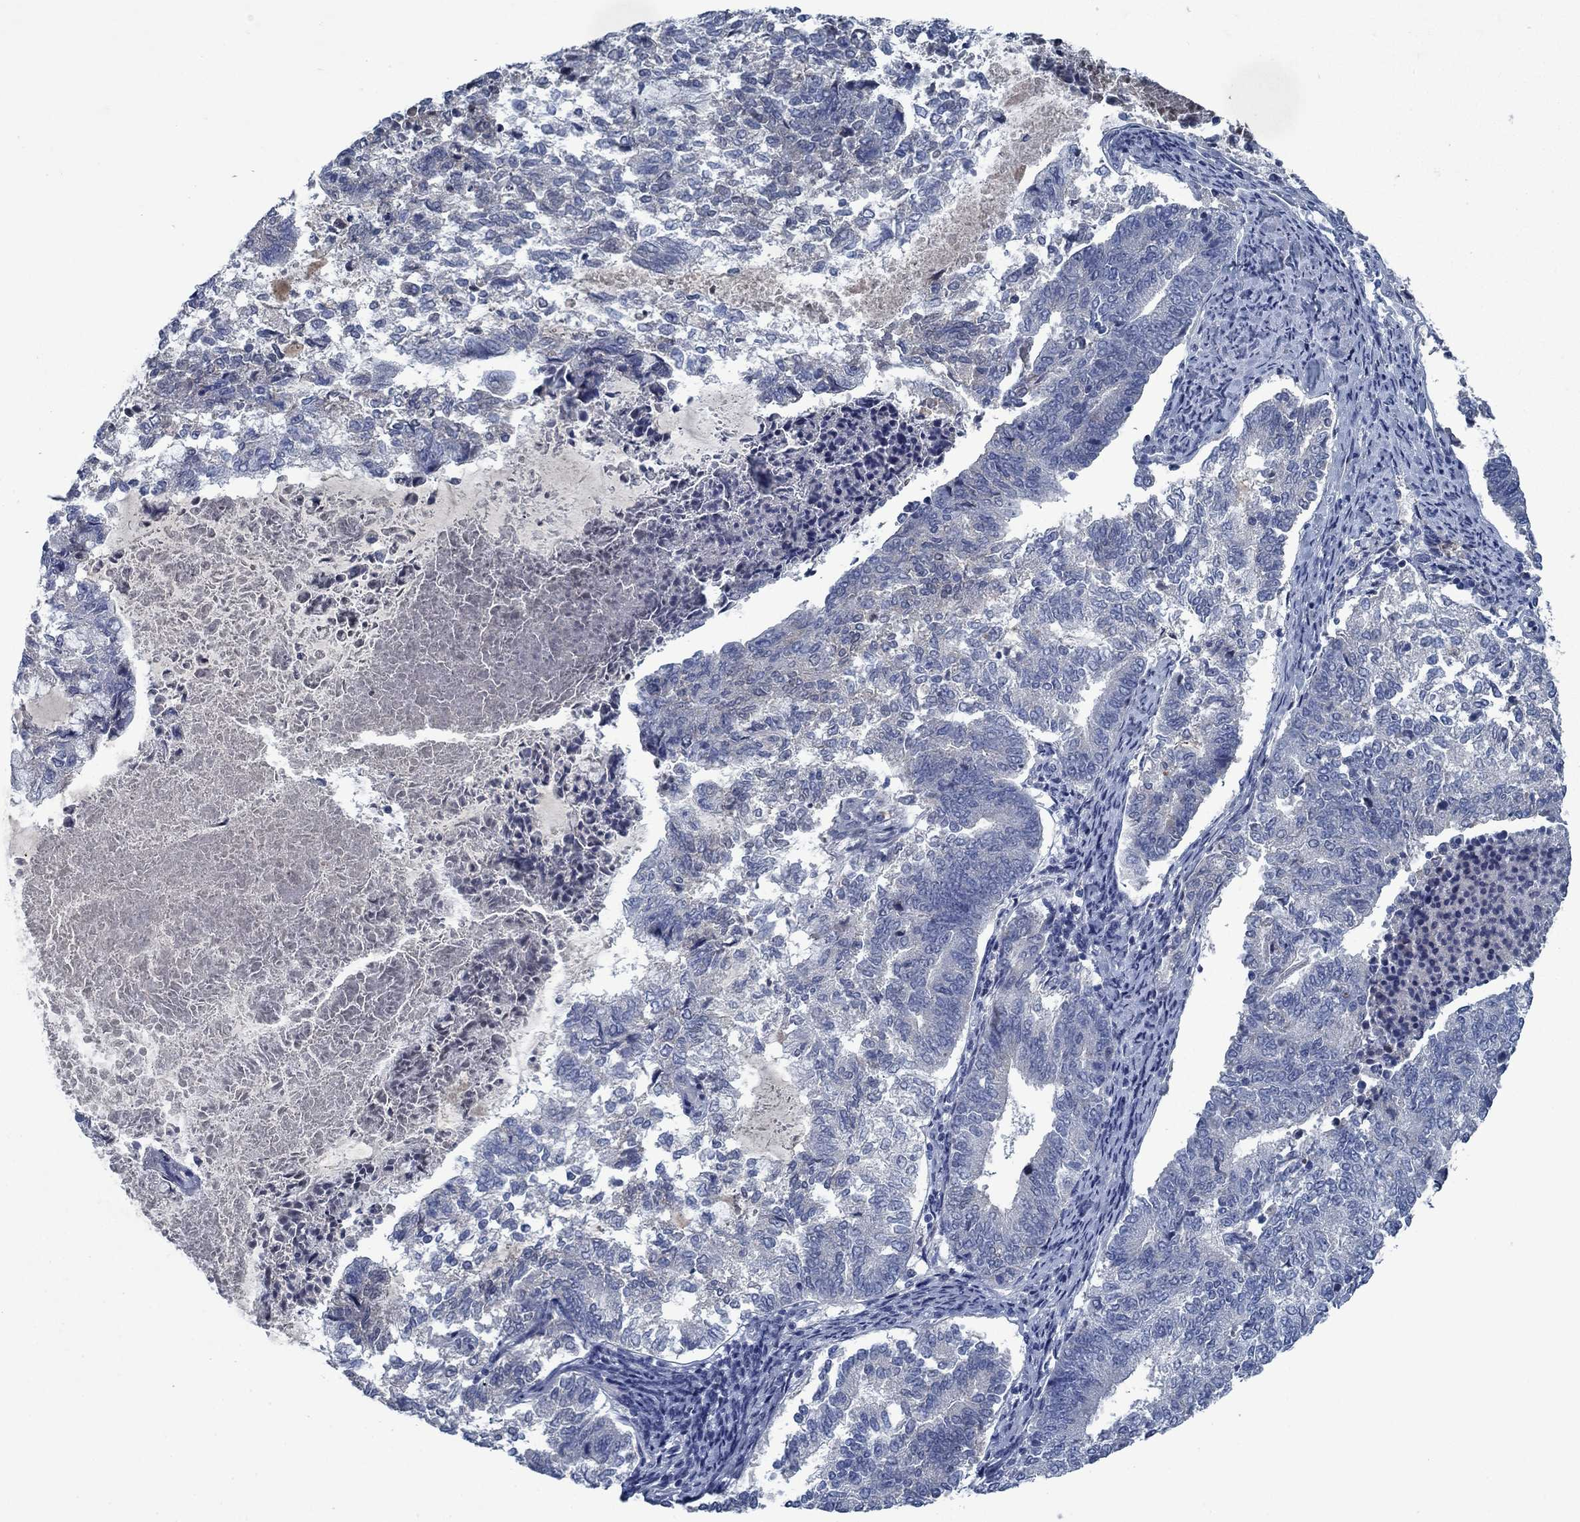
{"staining": {"intensity": "negative", "quantity": "none", "location": "none"}, "tissue": "endometrial cancer", "cell_type": "Tumor cells", "image_type": "cancer", "snomed": [{"axis": "morphology", "description": "Adenocarcinoma, NOS"}, {"axis": "topography", "description": "Endometrium"}], "caption": "Endometrial adenocarcinoma was stained to show a protein in brown. There is no significant staining in tumor cells.", "gene": "PNMA8A", "patient": {"sex": "female", "age": 65}}